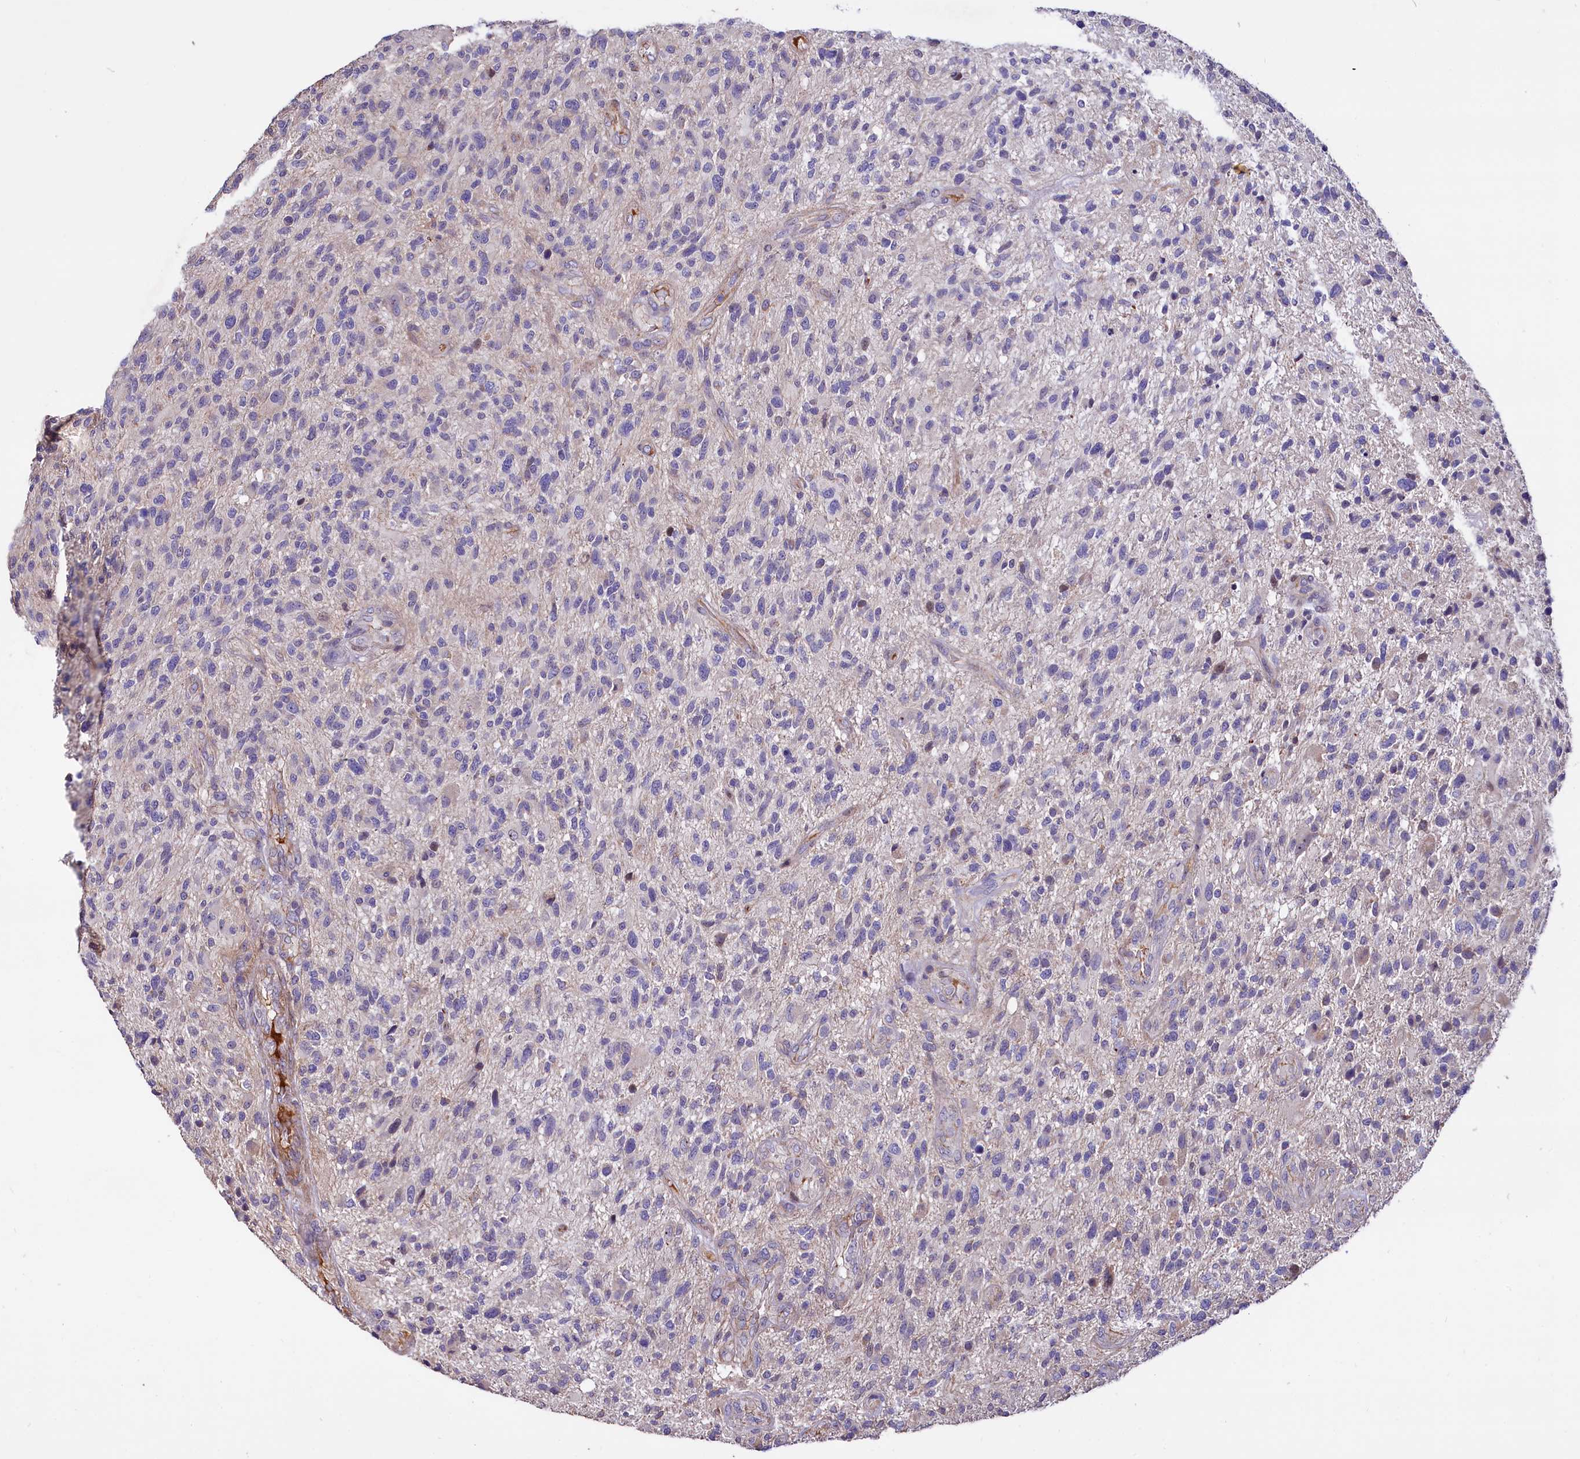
{"staining": {"intensity": "negative", "quantity": "none", "location": "none"}, "tissue": "glioma", "cell_type": "Tumor cells", "image_type": "cancer", "snomed": [{"axis": "morphology", "description": "Glioma, malignant, High grade"}, {"axis": "topography", "description": "Brain"}], "caption": "High power microscopy image of an IHC micrograph of malignant glioma (high-grade), revealing no significant expression in tumor cells.", "gene": "RPUSD3", "patient": {"sex": "male", "age": 47}}